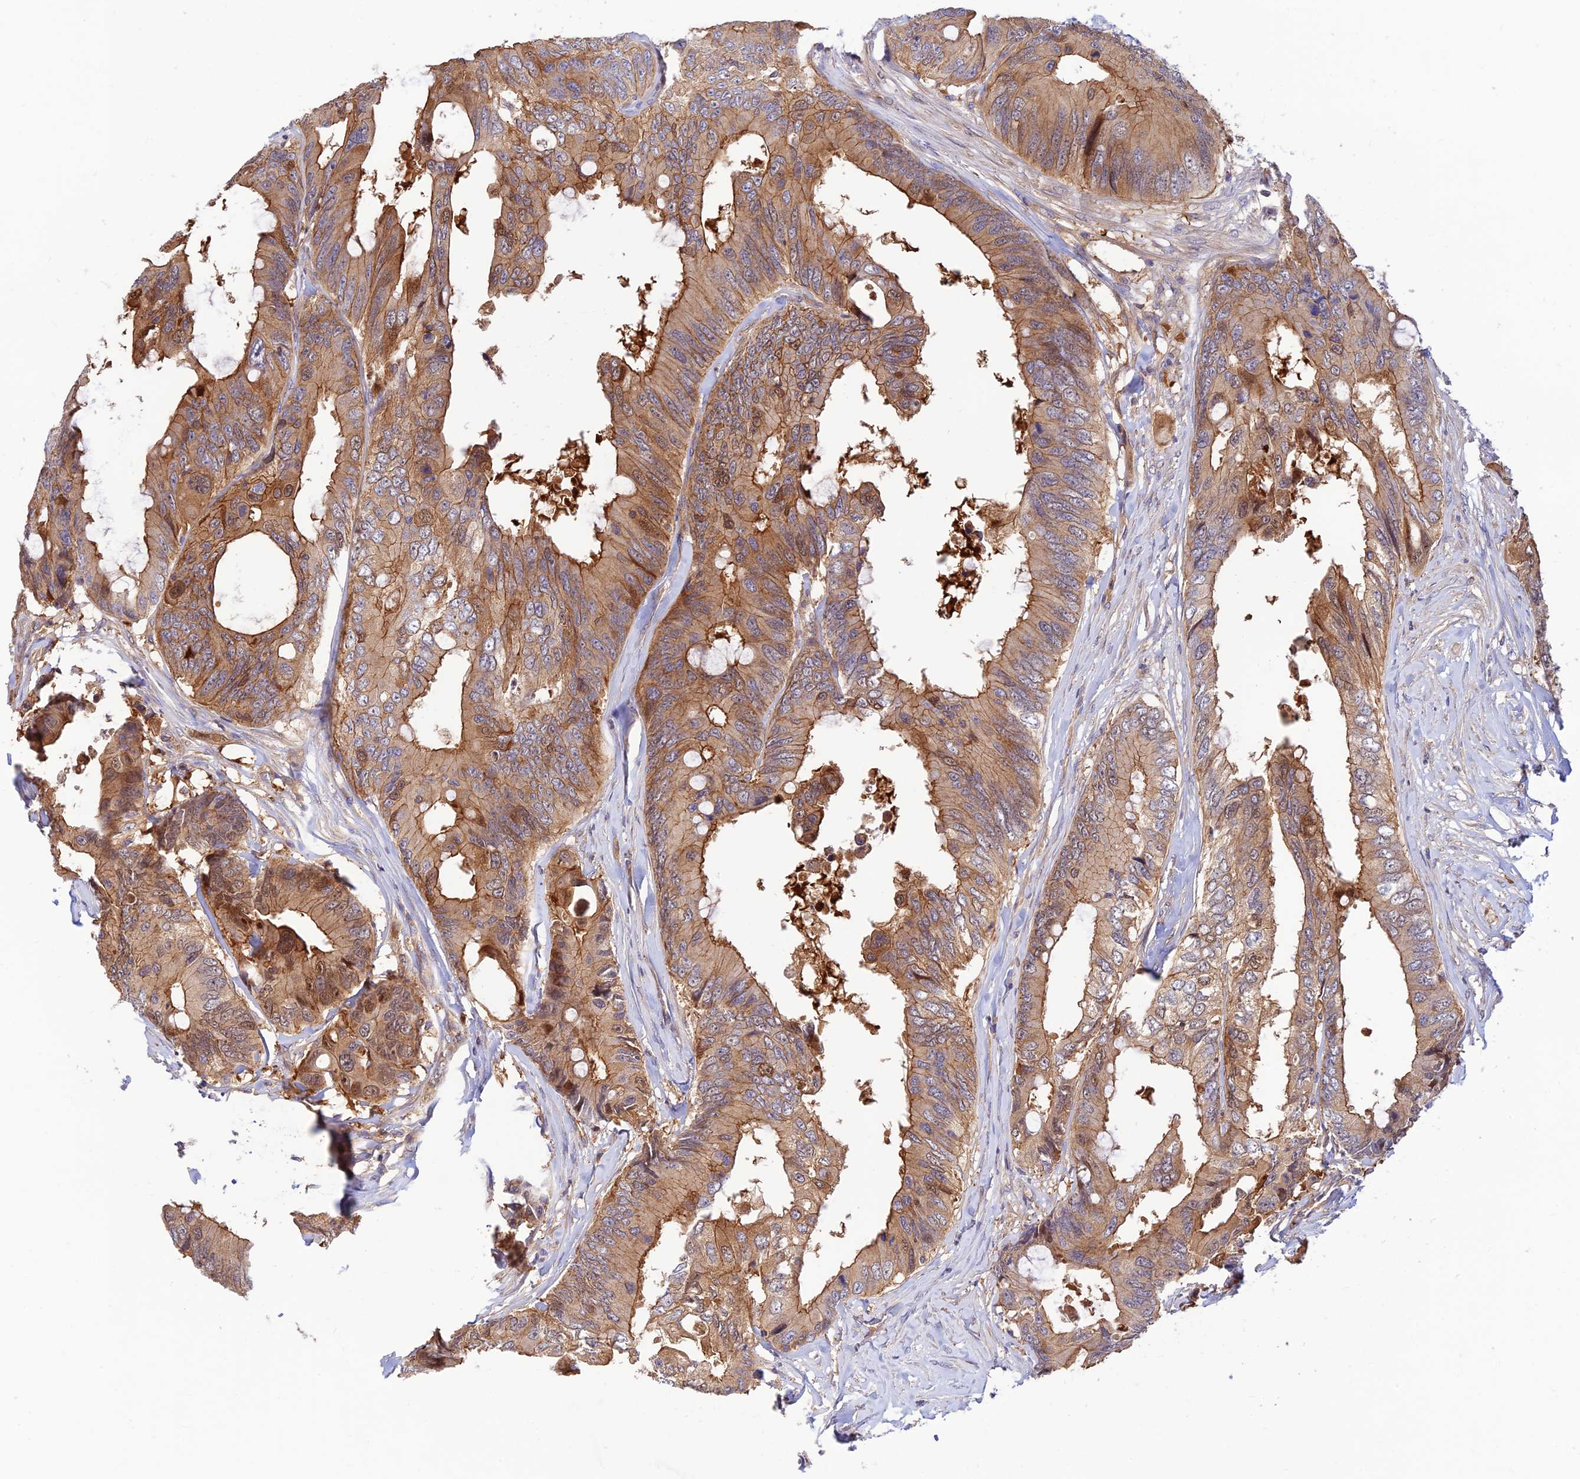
{"staining": {"intensity": "moderate", "quantity": ">75%", "location": "cytoplasmic/membranous"}, "tissue": "colorectal cancer", "cell_type": "Tumor cells", "image_type": "cancer", "snomed": [{"axis": "morphology", "description": "Adenocarcinoma, NOS"}, {"axis": "topography", "description": "Colon"}], "caption": "This image reveals colorectal adenocarcinoma stained with IHC to label a protein in brown. The cytoplasmic/membranous of tumor cells show moderate positivity for the protein. Nuclei are counter-stained blue.", "gene": "PPP1R12C", "patient": {"sex": "male", "age": 71}}